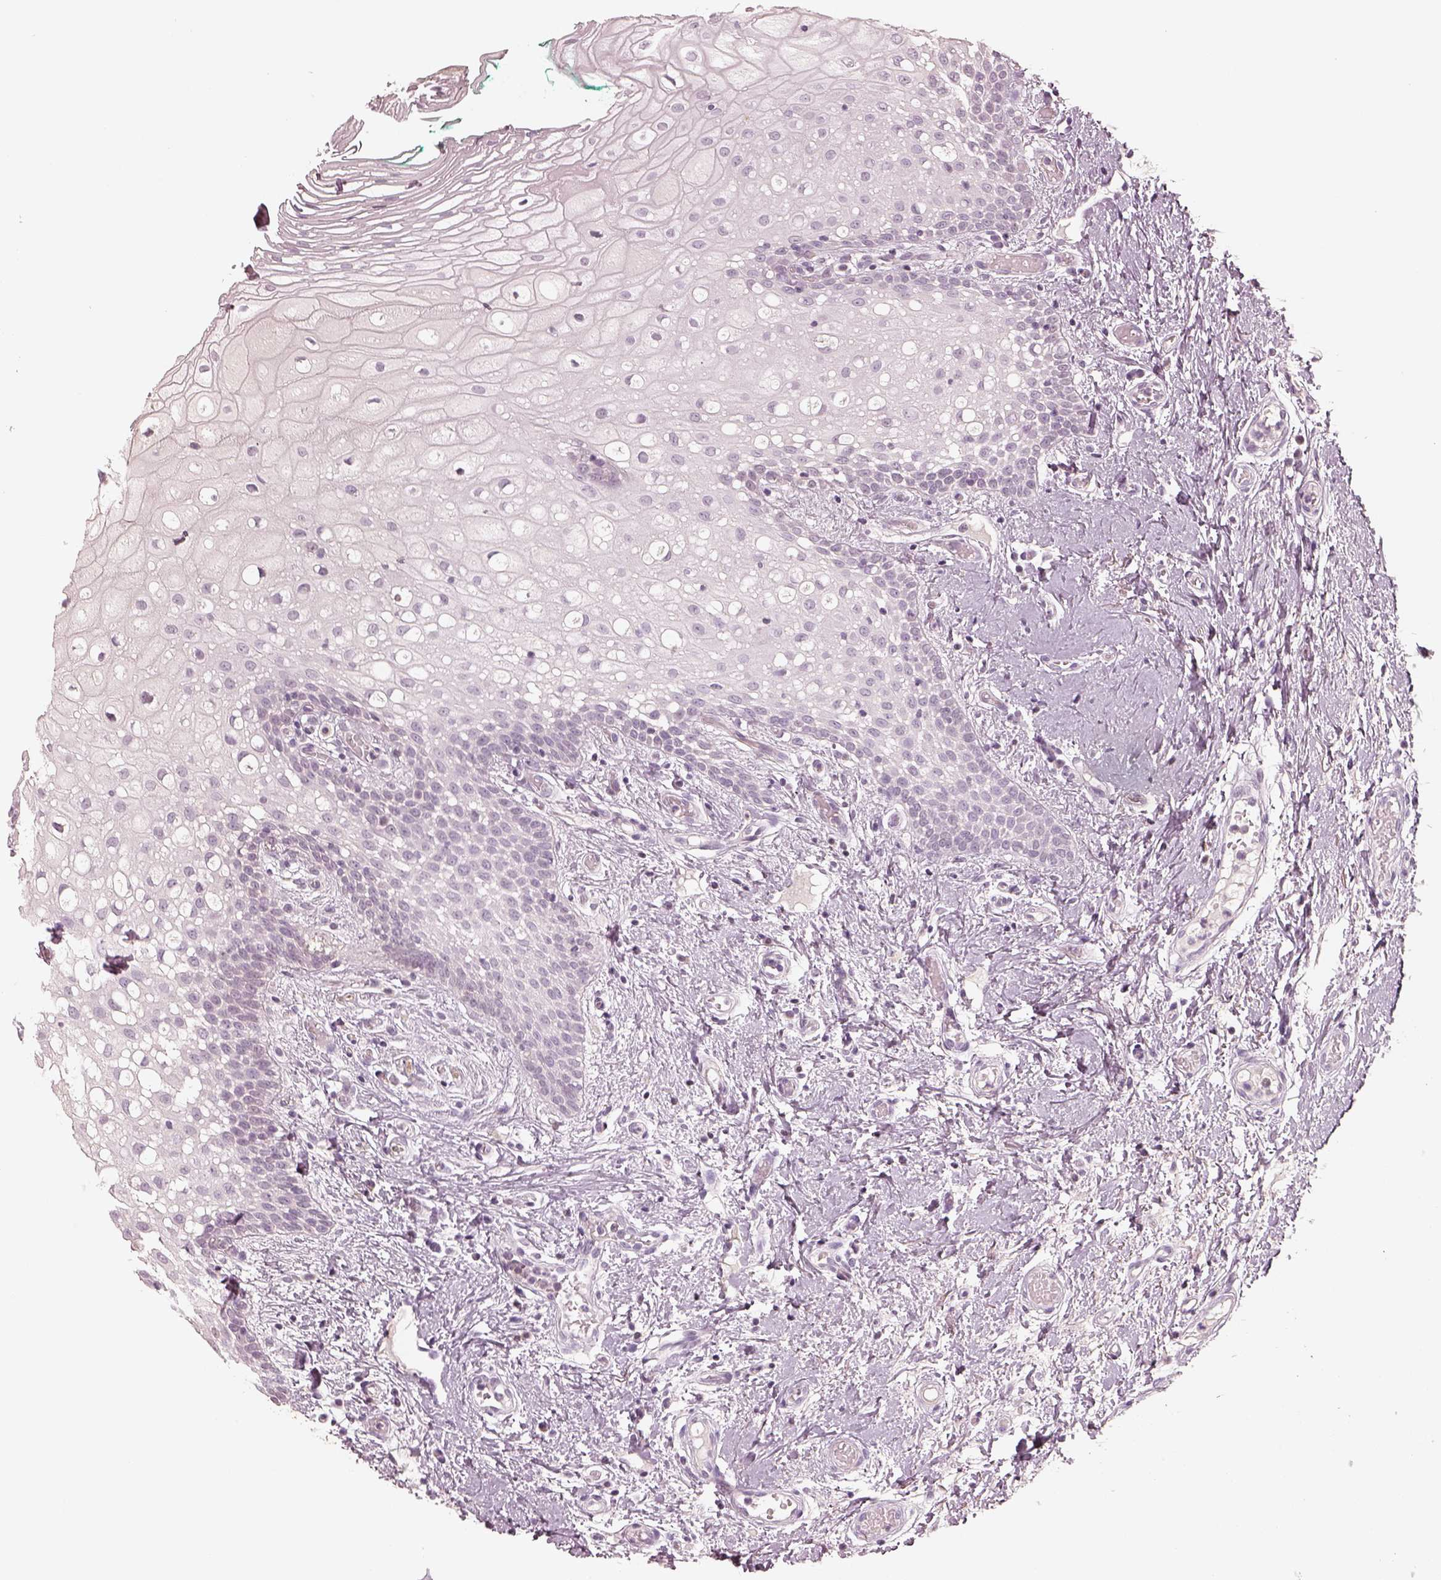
{"staining": {"intensity": "negative", "quantity": "none", "location": "none"}, "tissue": "oral mucosa", "cell_type": "Squamous epithelial cells", "image_type": "normal", "snomed": [{"axis": "morphology", "description": "Normal tissue, NOS"}, {"axis": "topography", "description": "Oral tissue"}], "caption": "DAB immunohistochemical staining of unremarkable human oral mucosa displays no significant staining in squamous epithelial cells.", "gene": "EGR4", "patient": {"sex": "female", "age": 83}}